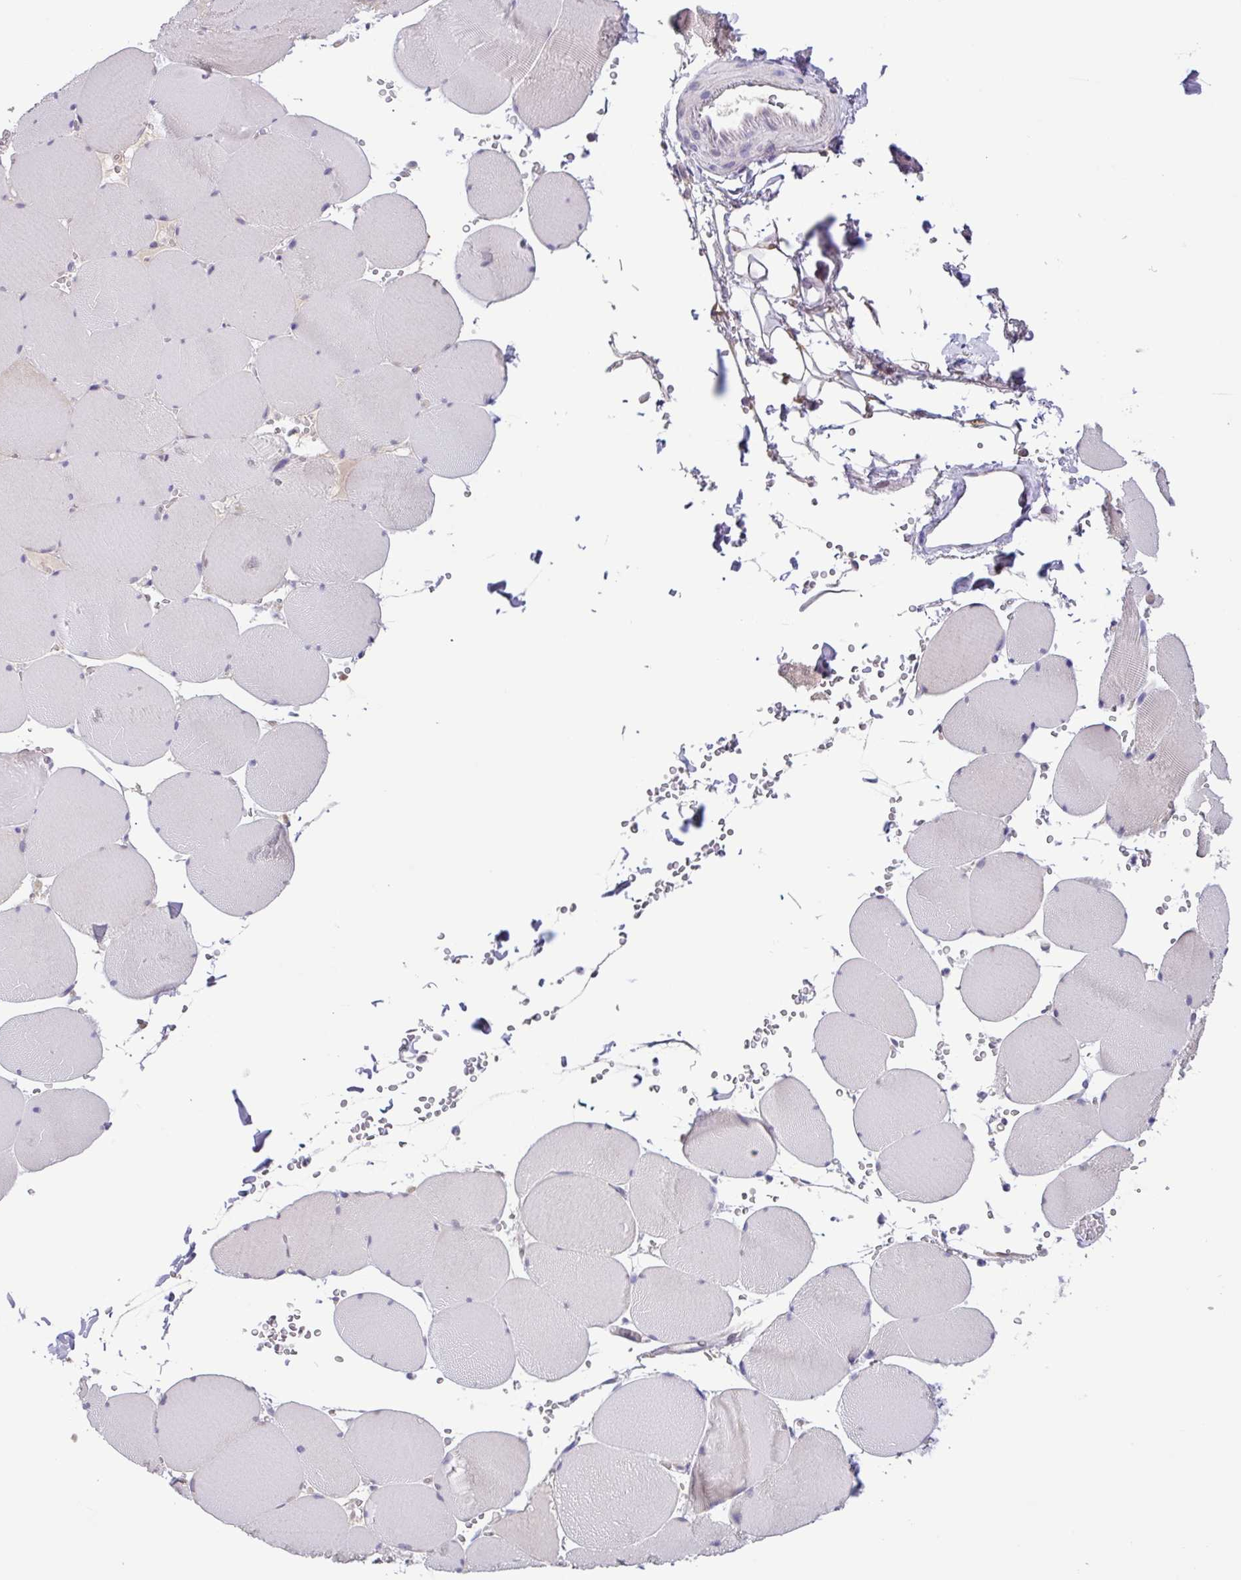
{"staining": {"intensity": "weak", "quantity": "25%-75%", "location": "cytoplasmic/membranous"}, "tissue": "skeletal muscle", "cell_type": "Myocytes", "image_type": "normal", "snomed": [{"axis": "morphology", "description": "Normal tissue, NOS"}, {"axis": "topography", "description": "Skeletal muscle"}, {"axis": "topography", "description": "Head-Neck"}], "caption": "Myocytes show low levels of weak cytoplasmic/membranous positivity in about 25%-75% of cells in unremarkable skeletal muscle.", "gene": "SFTPB", "patient": {"sex": "male", "age": 66}}